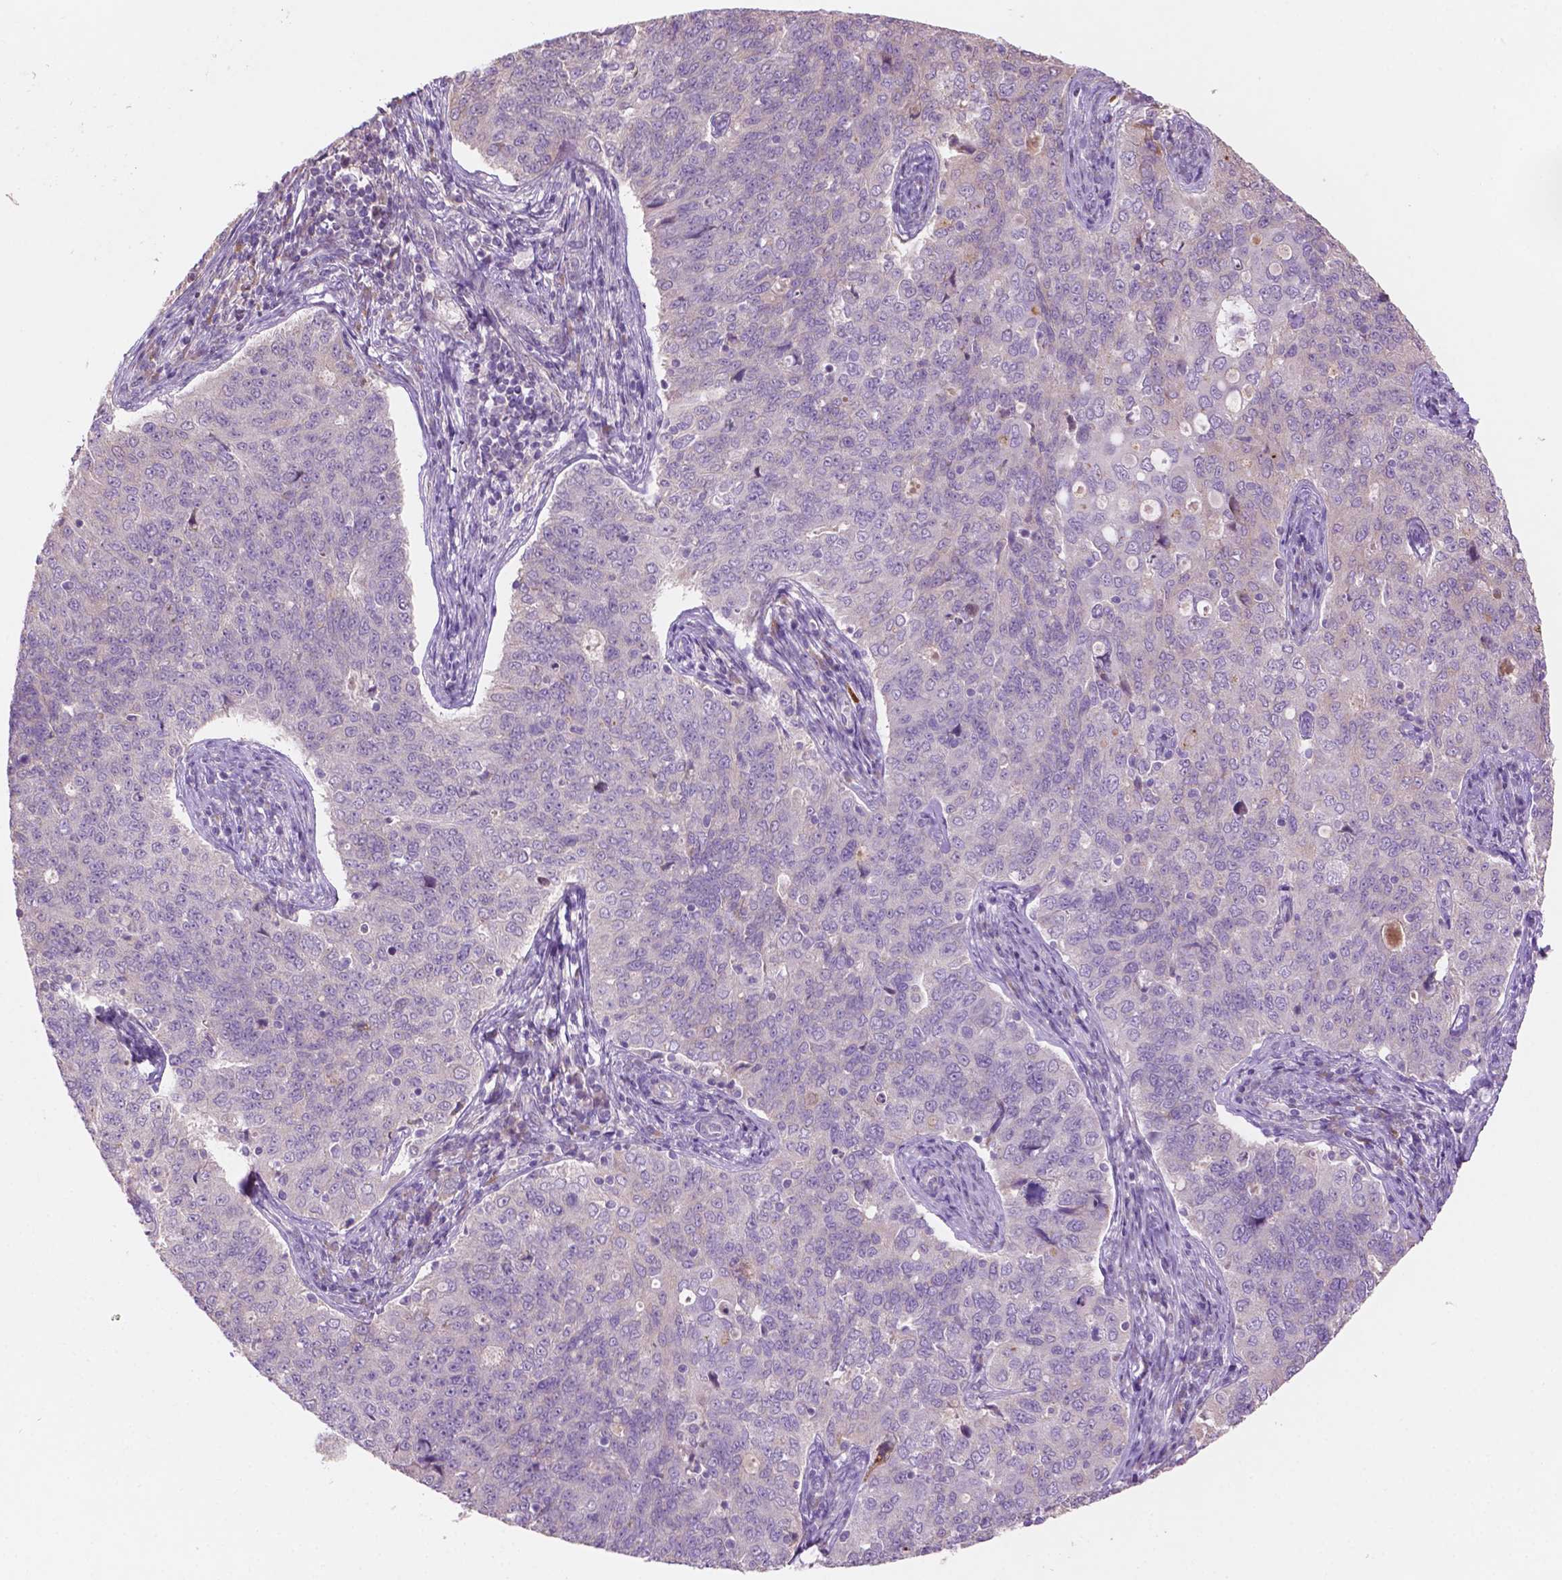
{"staining": {"intensity": "negative", "quantity": "none", "location": "none"}, "tissue": "endometrial cancer", "cell_type": "Tumor cells", "image_type": "cancer", "snomed": [{"axis": "morphology", "description": "Adenocarcinoma, NOS"}, {"axis": "topography", "description": "Endometrium"}], "caption": "Tumor cells are negative for protein expression in human adenocarcinoma (endometrial). (Stains: DAB IHC with hematoxylin counter stain, Microscopy: brightfield microscopy at high magnification).", "gene": "LRP1B", "patient": {"sex": "female", "age": 43}}